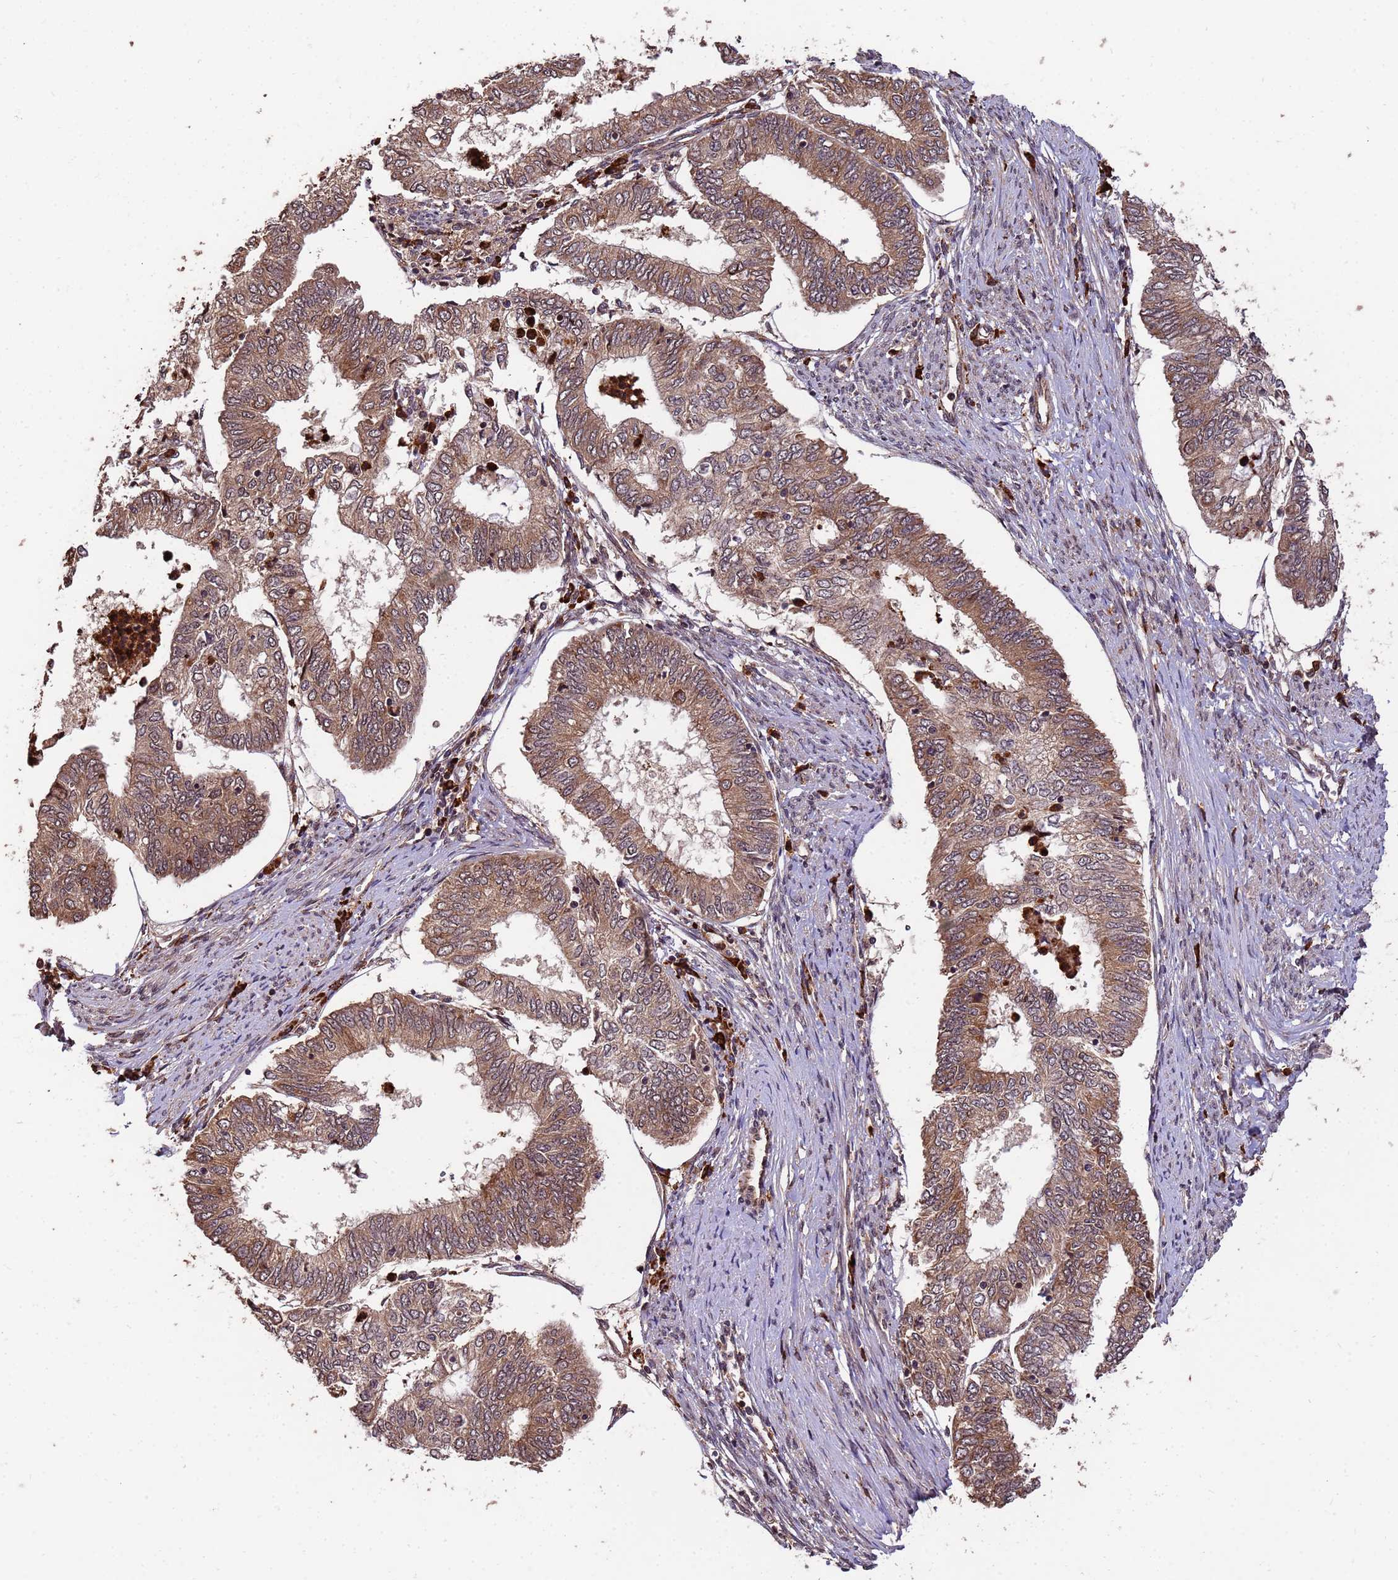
{"staining": {"intensity": "moderate", "quantity": ">75%", "location": "cytoplasmic/membranous"}, "tissue": "endometrial cancer", "cell_type": "Tumor cells", "image_type": "cancer", "snomed": [{"axis": "morphology", "description": "Adenocarcinoma, NOS"}, {"axis": "topography", "description": "Endometrium"}], "caption": "This is an image of IHC staining of endometrial cancer, which shows moderate positivity in the cytoplasmic/membranous of tumor cells.", "gene": "ZNF619", "patient": {"sex": "female", "age": 68}}